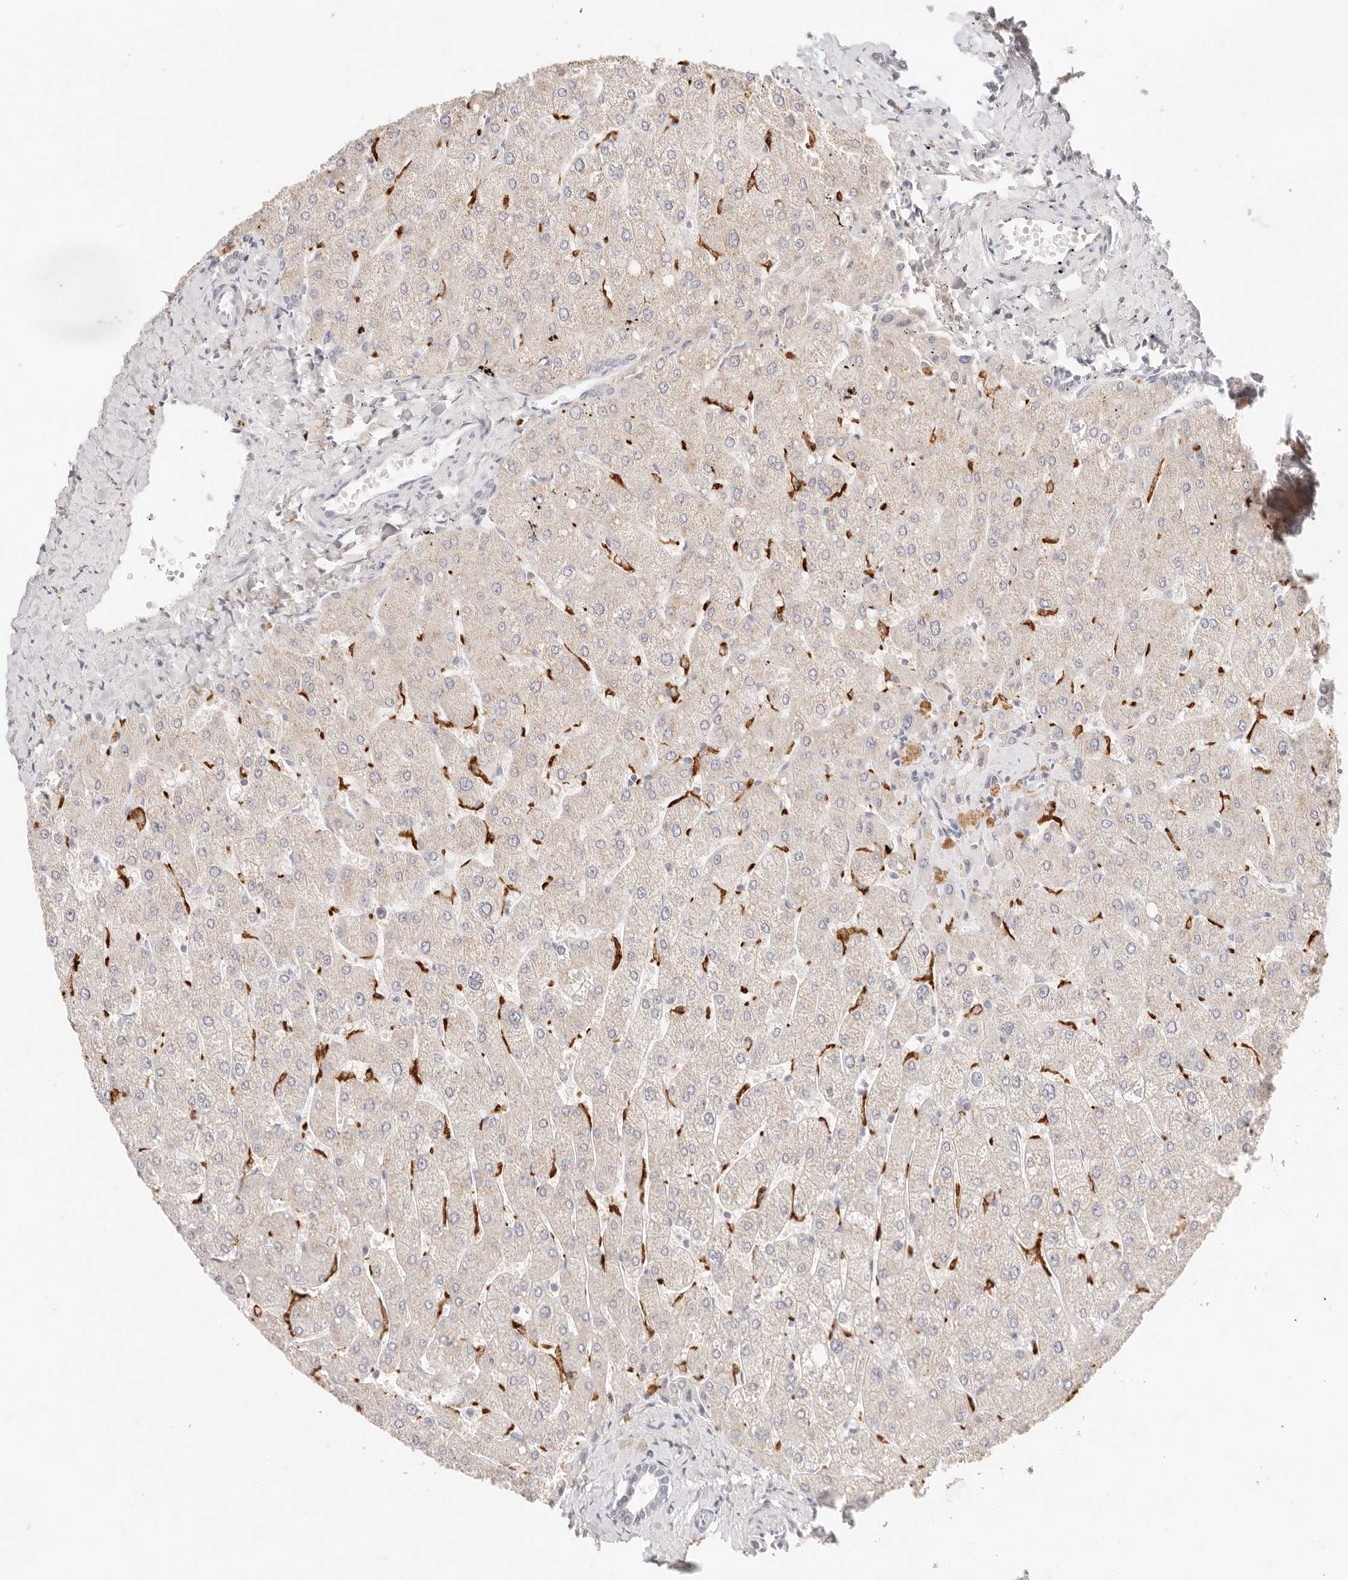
{"staining": {"intensity": "negative", "quantity": "none", "location": "none"}, "tissue": "liver", "cell_type": "Cholangiocytes", "image_type": "normal", "snomed": [{"axis": "morphology", "description": "Normal tissue, NOS"}, {"axis": "topography", "description": "Liver"}], "caption": "The micrograph shows no significant expression in cholangiocytes of liver. (DAB (3,3'-diaminobenzidine) immunohistochemistry (IHC) visualized using brightfield microscopy, high magnification).", "gene": "HK2", "patient": {"sex": "male", "age": 55}}